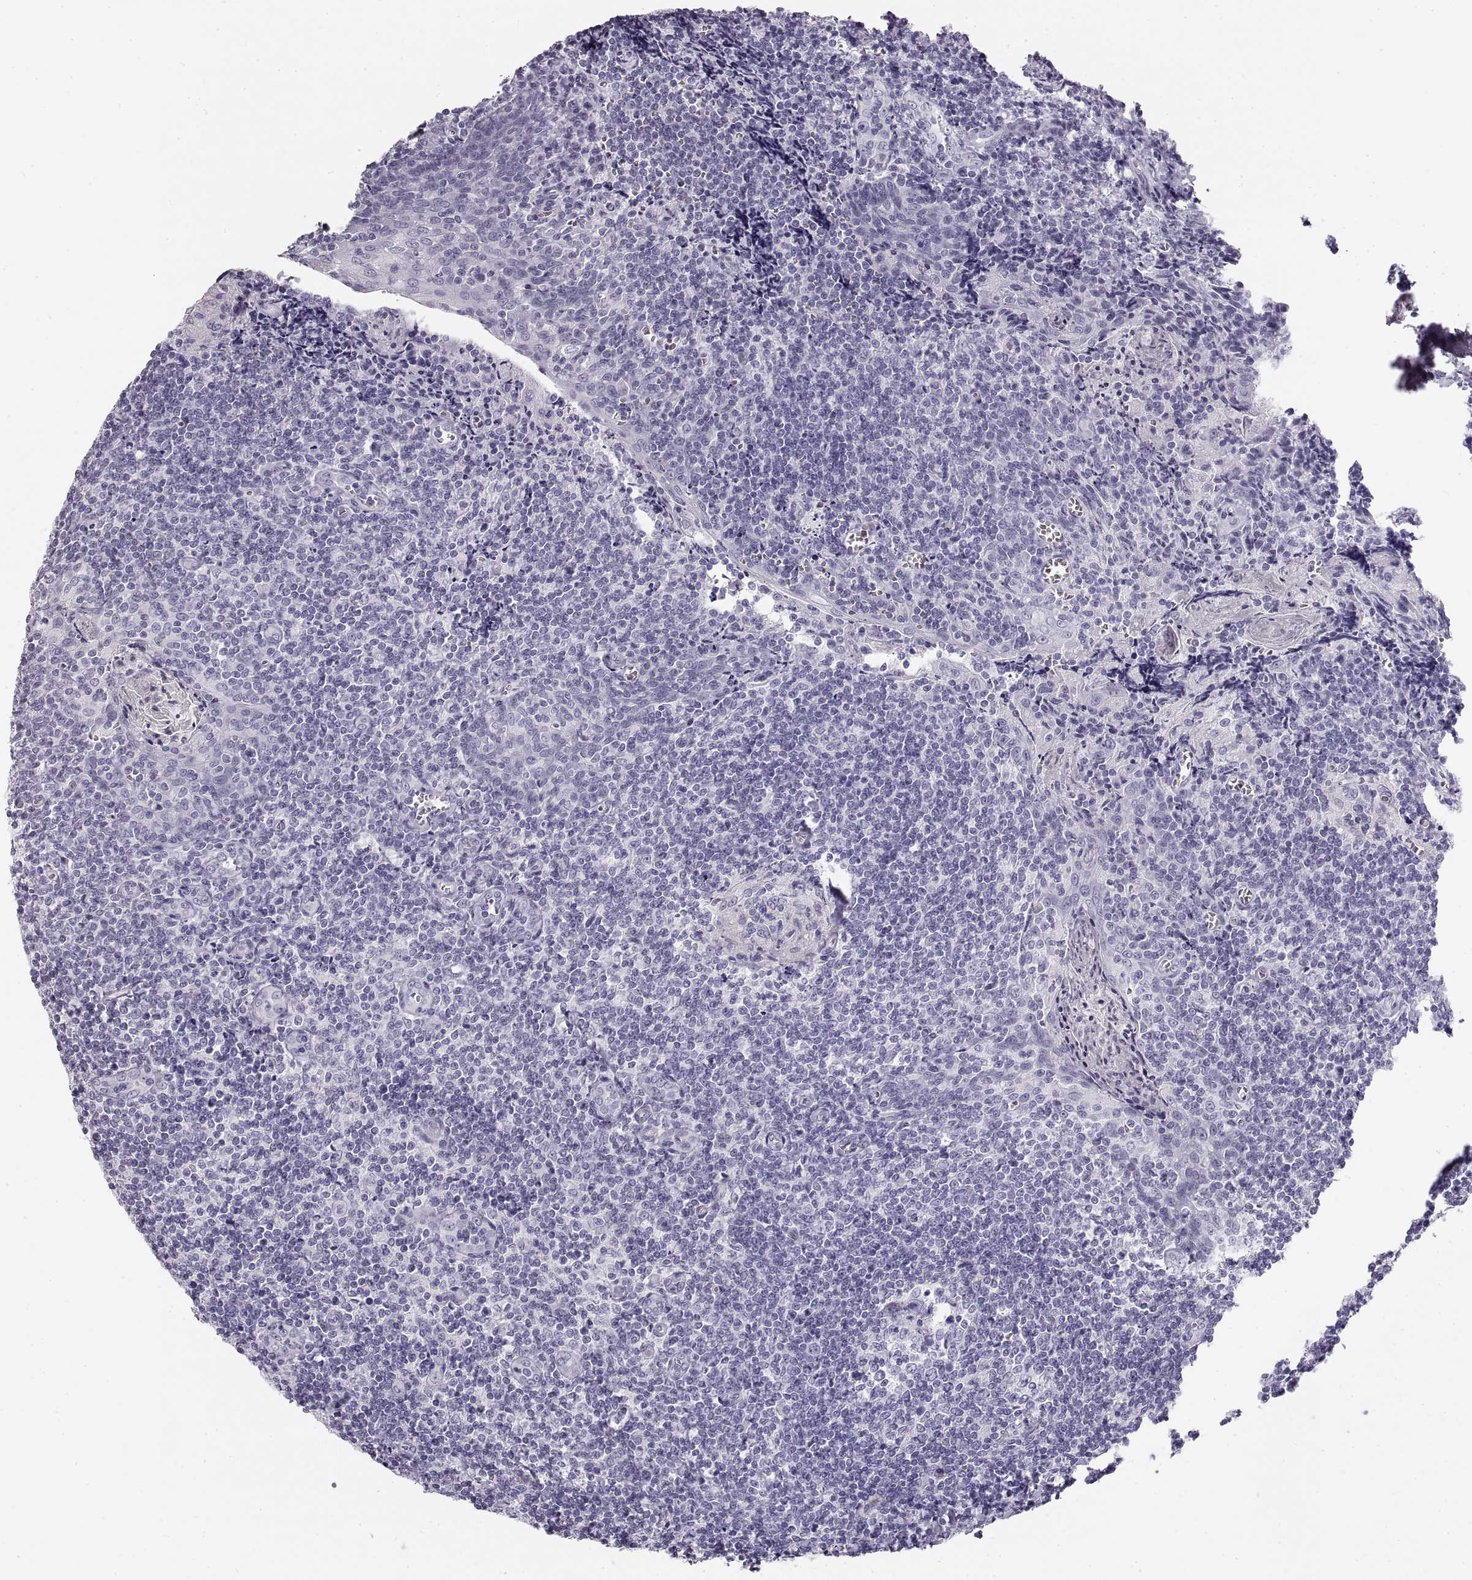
{"staining": {"intensity": "negative", "quantity": "none", "location": "none"}, "tissue": "tonsil", "cell_type": "Germinal center cells", "image_type": "normal", "snomed": [{"axis": "morphology", "description": "Normal tissue, NOS"}, {"axis": "morphology", "description": "Inflammation, NOS"}, {"axis": "topography", "description": "Tonsil"}], "caption": "High magnification brightfield microscopy of normal tonsil stained with DAB (3,3'-diaminobenzidine) (brown) and counterstained with hematoxylin (blue): germinal center cells show no significant expression.", "gene": "CRYAA", "patient": {"sex": "female", "age": 31}}